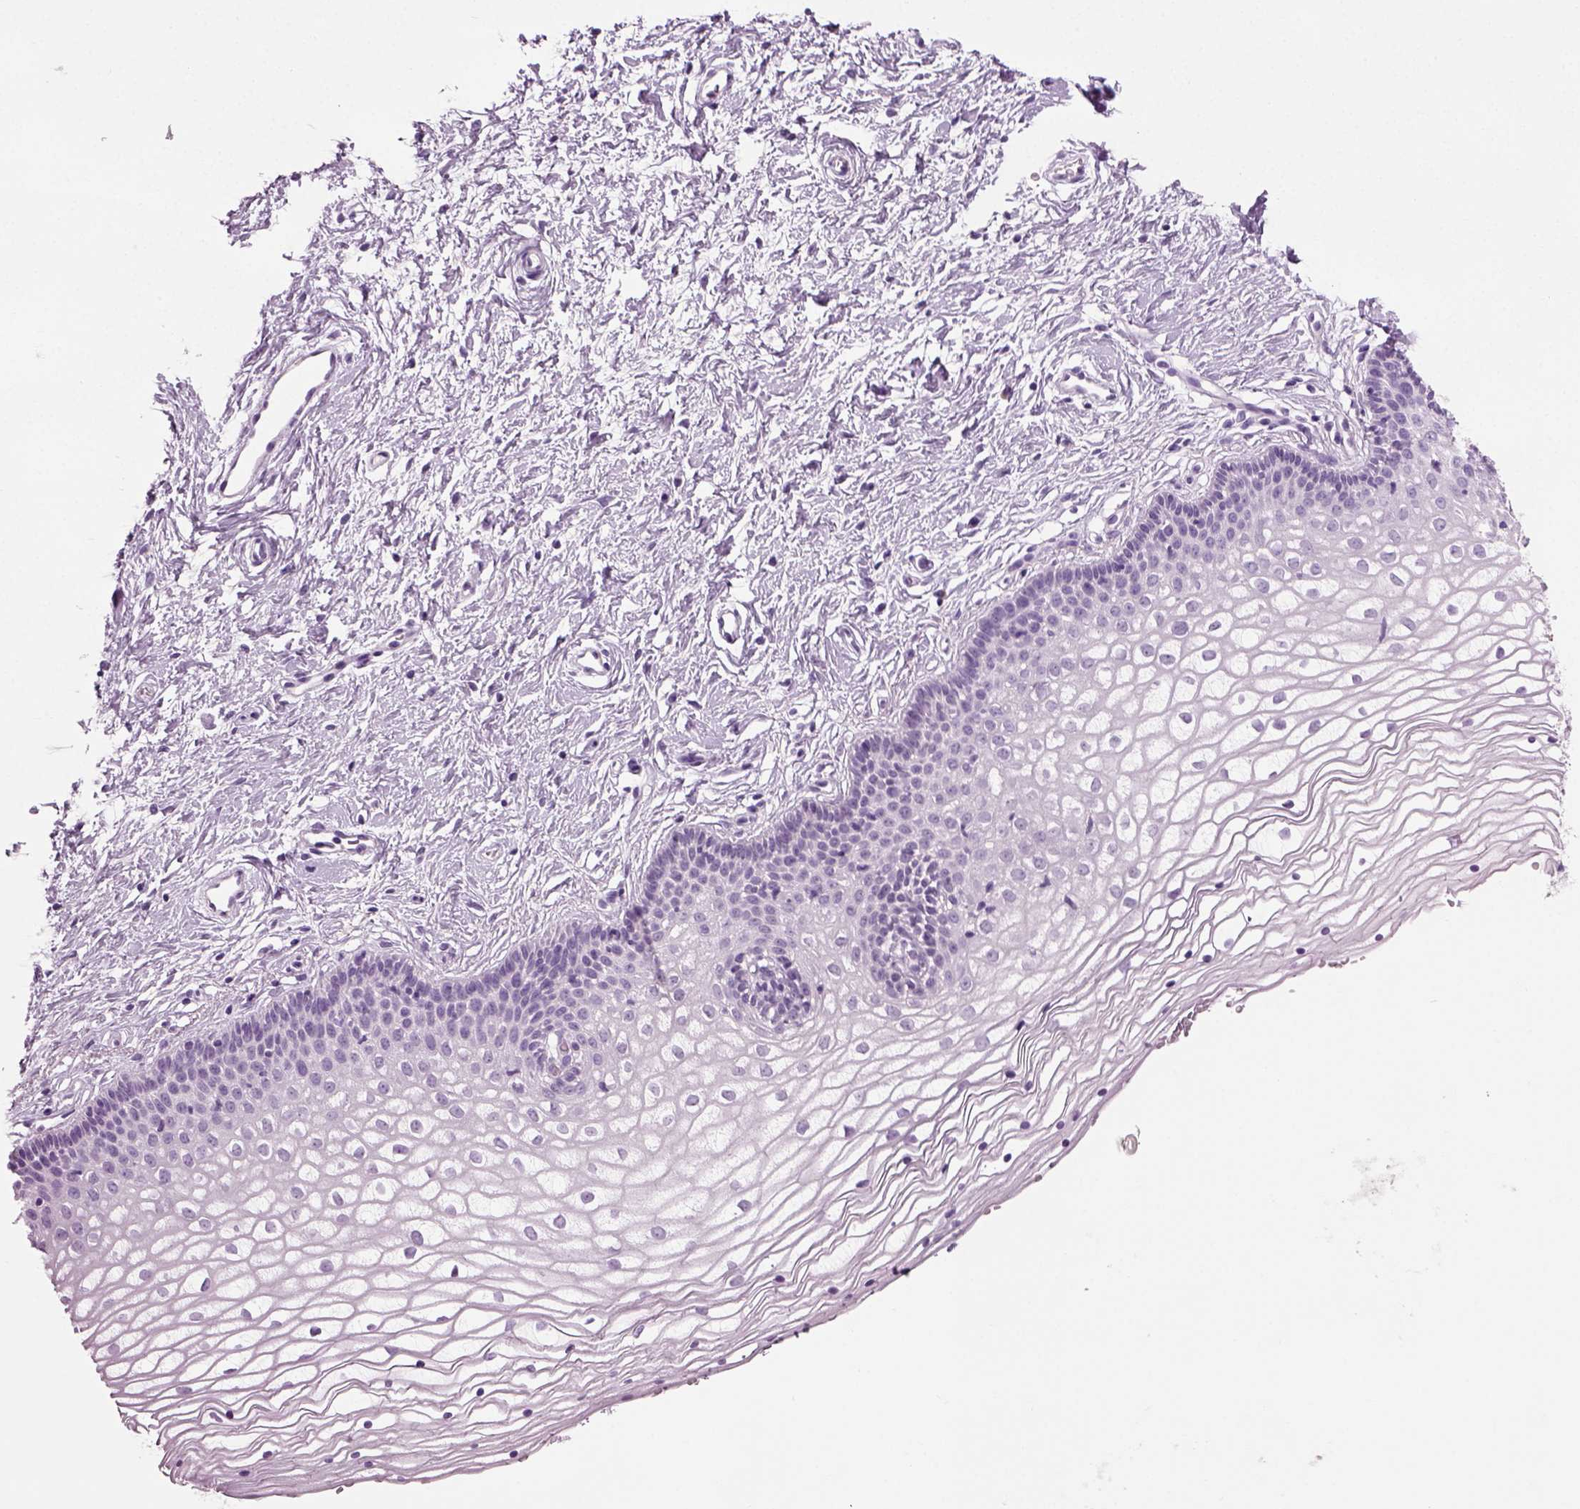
{"staining": {"intensity": "negative", "quantity": "none", "location": "none"}, "tissue": "vagina", "cell_type": "Squamous epithelial cells", "image_type": "normal", "snomed": [{"axis": "morphology", "description": "Normal tissue, NOS"}, {"axis": "topography", "description": "Vagina"}], "caption": "A photomicrograph of vagina stained for a protein exhibits no brown staining in squamous epithelial cells.", "gene": "PRLH", "patient": {"sex": "female", "age": 36}}